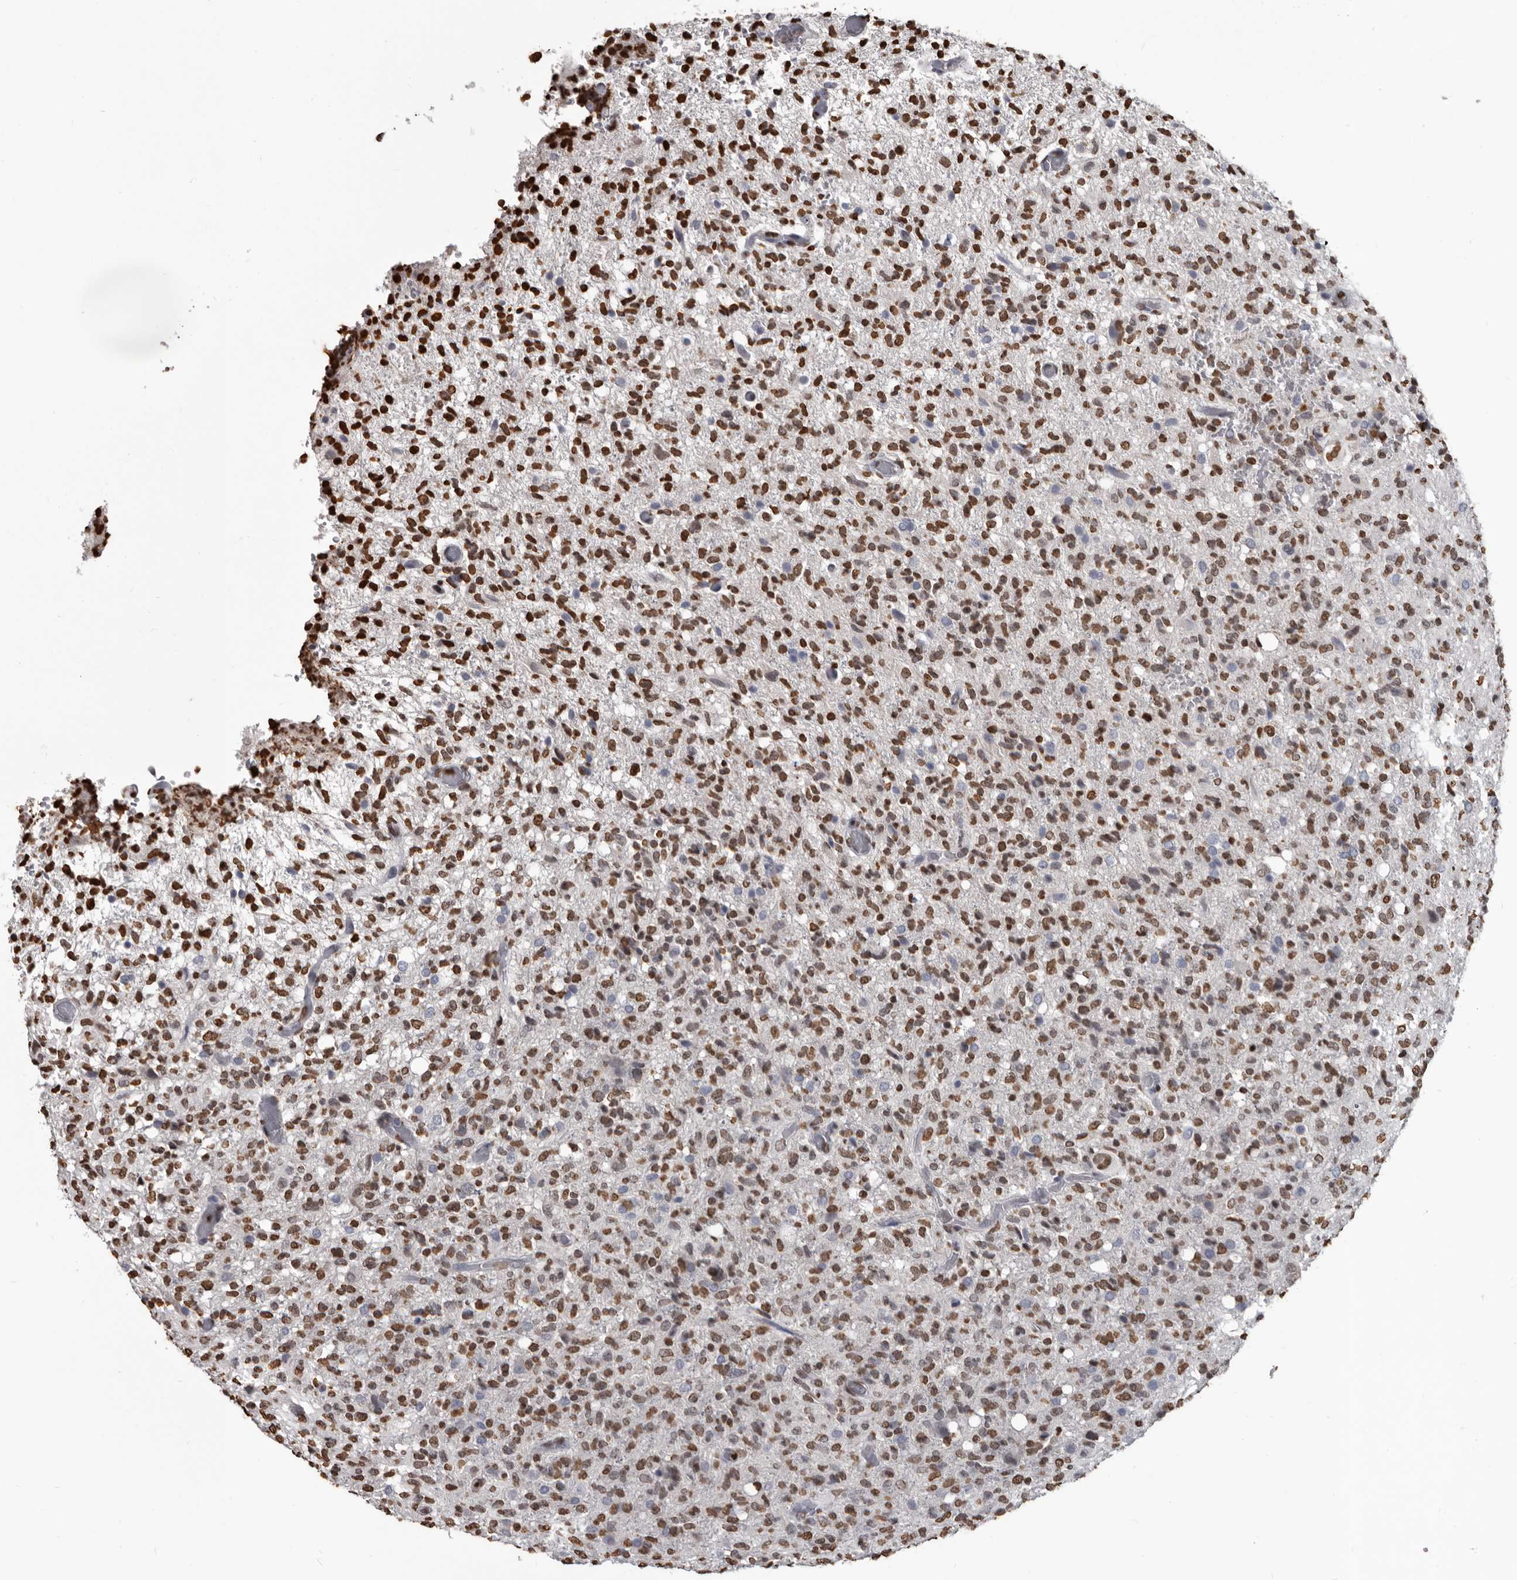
{"staining": {"intensity": "strong", "quantity": ">75%", "location": "nuclear"}, "tissue": "glioma", "cell_type": "Tumor cells", "image_type": "cancer", "snomed": [{"axis": "morphology", "description": "Glioma, malignant, High grade"}, {"axis": "topography", "description": "Brain"}], "caption": "Protein staining of glioma tissue demonstrates strong nuclear staining in approximately >75% of tumor cells.", "gene": "AHR", "patient": {"sex": "female", "age": 57}}